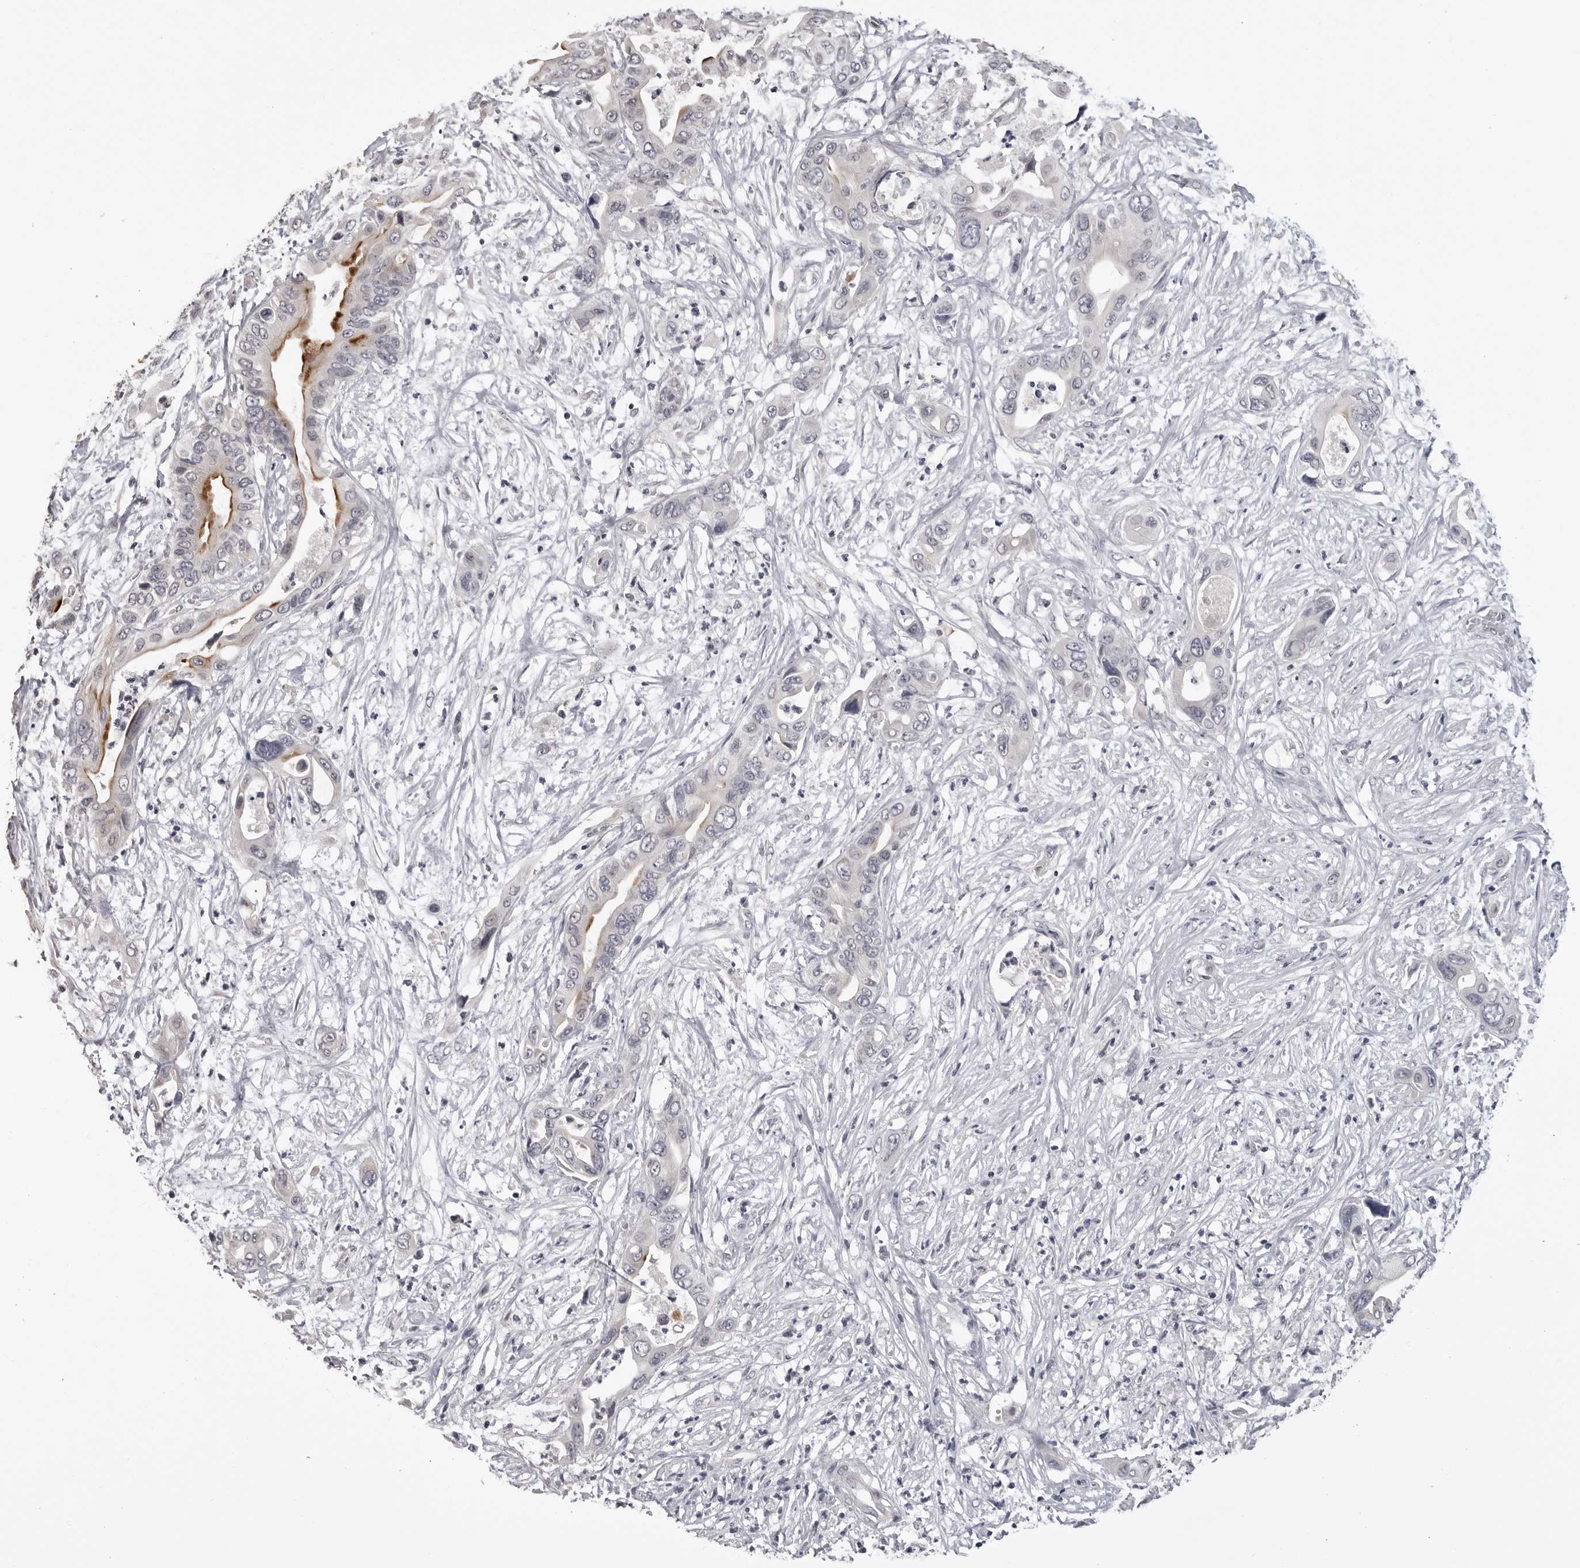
{"staining": {"intensity": "moderate", "quantity": "<25%", "location": "cytoplasmic/membranous"}, "tissue": "pancreatic cancer", "cell_type": "Tumor cells", "image_type": "cancer", "snomed": [{"axis": "morphology", "description": "Adenocarcinoma, NOS"}, {"axis": "topography", "description": "Pancreas"}], "caption": "Pancreatic cancer (adenocarcinoma) stained with DAB (3,3'-diaminobenzidine) IHC exhibits low levels of moderate cytoplasmic/membranous staining in approximately <25% of tumor cells.", "gene": "GPN2", "patient": {"sex": "male", "age": 66}}